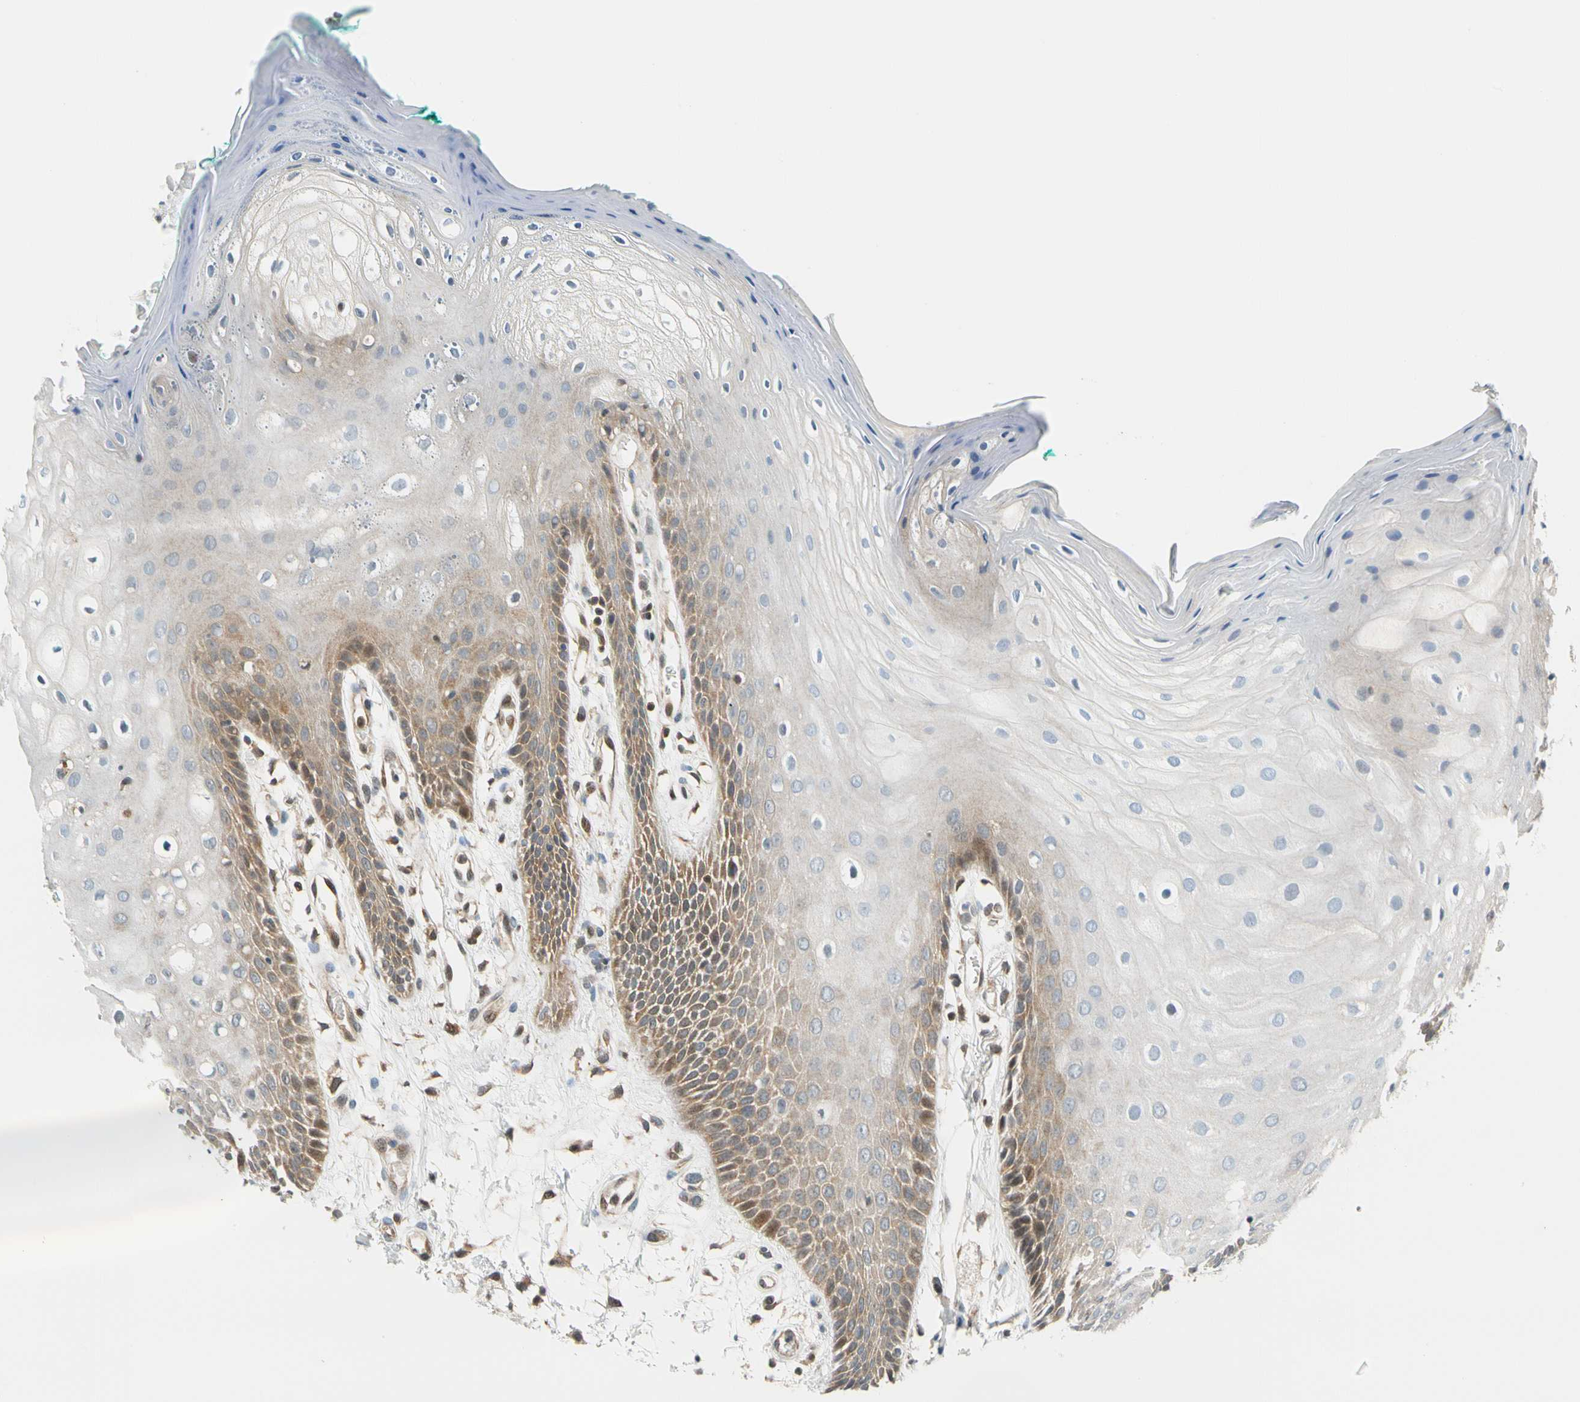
{"staining": {"intensity": "moderate", "quantity": "25%-75%", "location": "cytoplasmic/membranous,nuclear"}, "tissue": "oral mucosa", "cell_type": "Squamous epithelial cells", "image_type": "normal", "snomed": [{"axis": "morphology", "description": "Normal tissue, NOS"}, {"axis": "morphology", "description": "Squamous cell carcinoma, NOS"}, {"axis": "topography", "description": "Skeletal muscle"}, {"axis": "topography", "description": "Oral tissue"}, {"axis": "topography", "description": "Head-Neck"}], "caption": "IHC of benign human oral mucosa reveals medium levels of moderate cytoplasmic/membranous,nuclear positivity in about 25%-75% of squamous epithelial cells.", "gene": "MAPK9", "patient": {"sex": "female", "age": 84}}